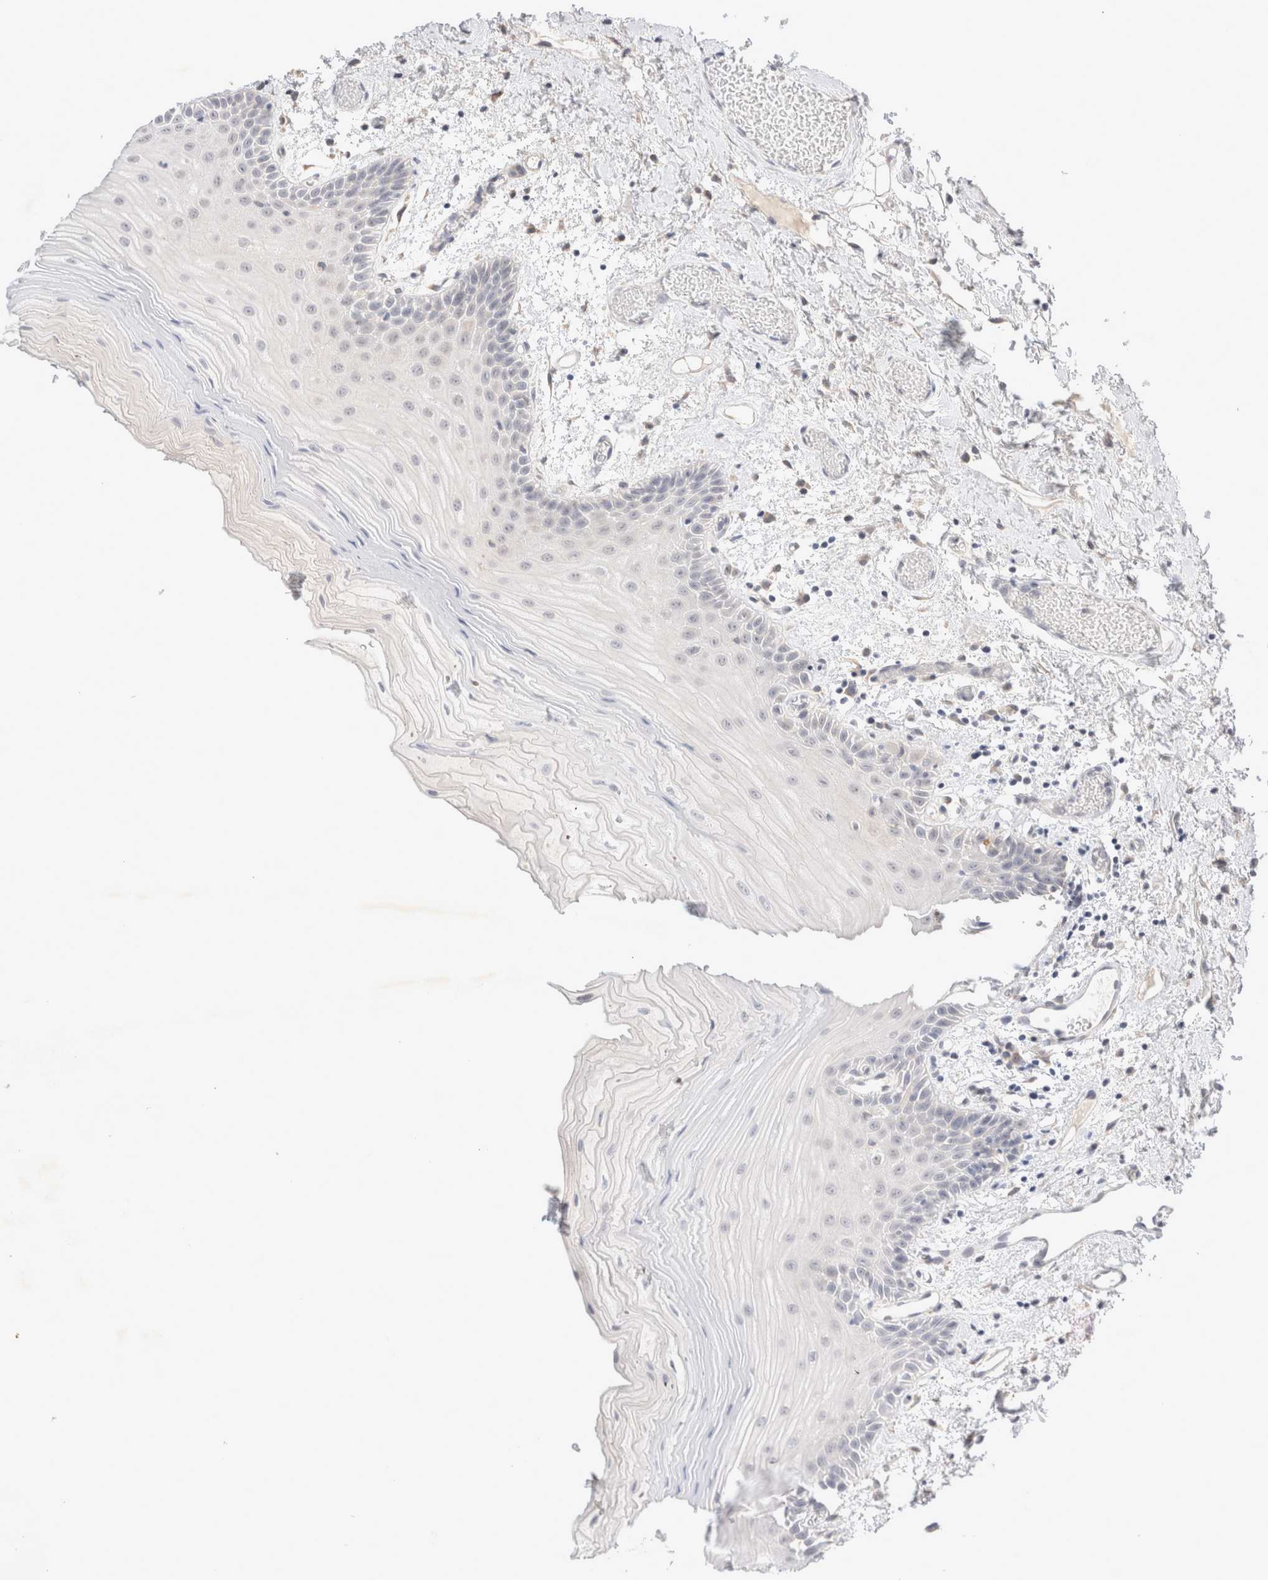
{"staining": {"intensity": "negative", "quantity": "none", "location": "none"}, "tissue": "oral mucosa", "cell_type": "Squamous epithelial cells", "image_type": "normal", "snomed": [{"axis": "morphology", "description": "Normal tissue, NOS"}, {"axis": "topography", "description": "Oral tissue"}], "caption": "IHC of benign oral mucosa displays no positivity in squamous epithelial cells.", "gene": "SPATA20", "patient": {"sex": "male", "age": 52}}